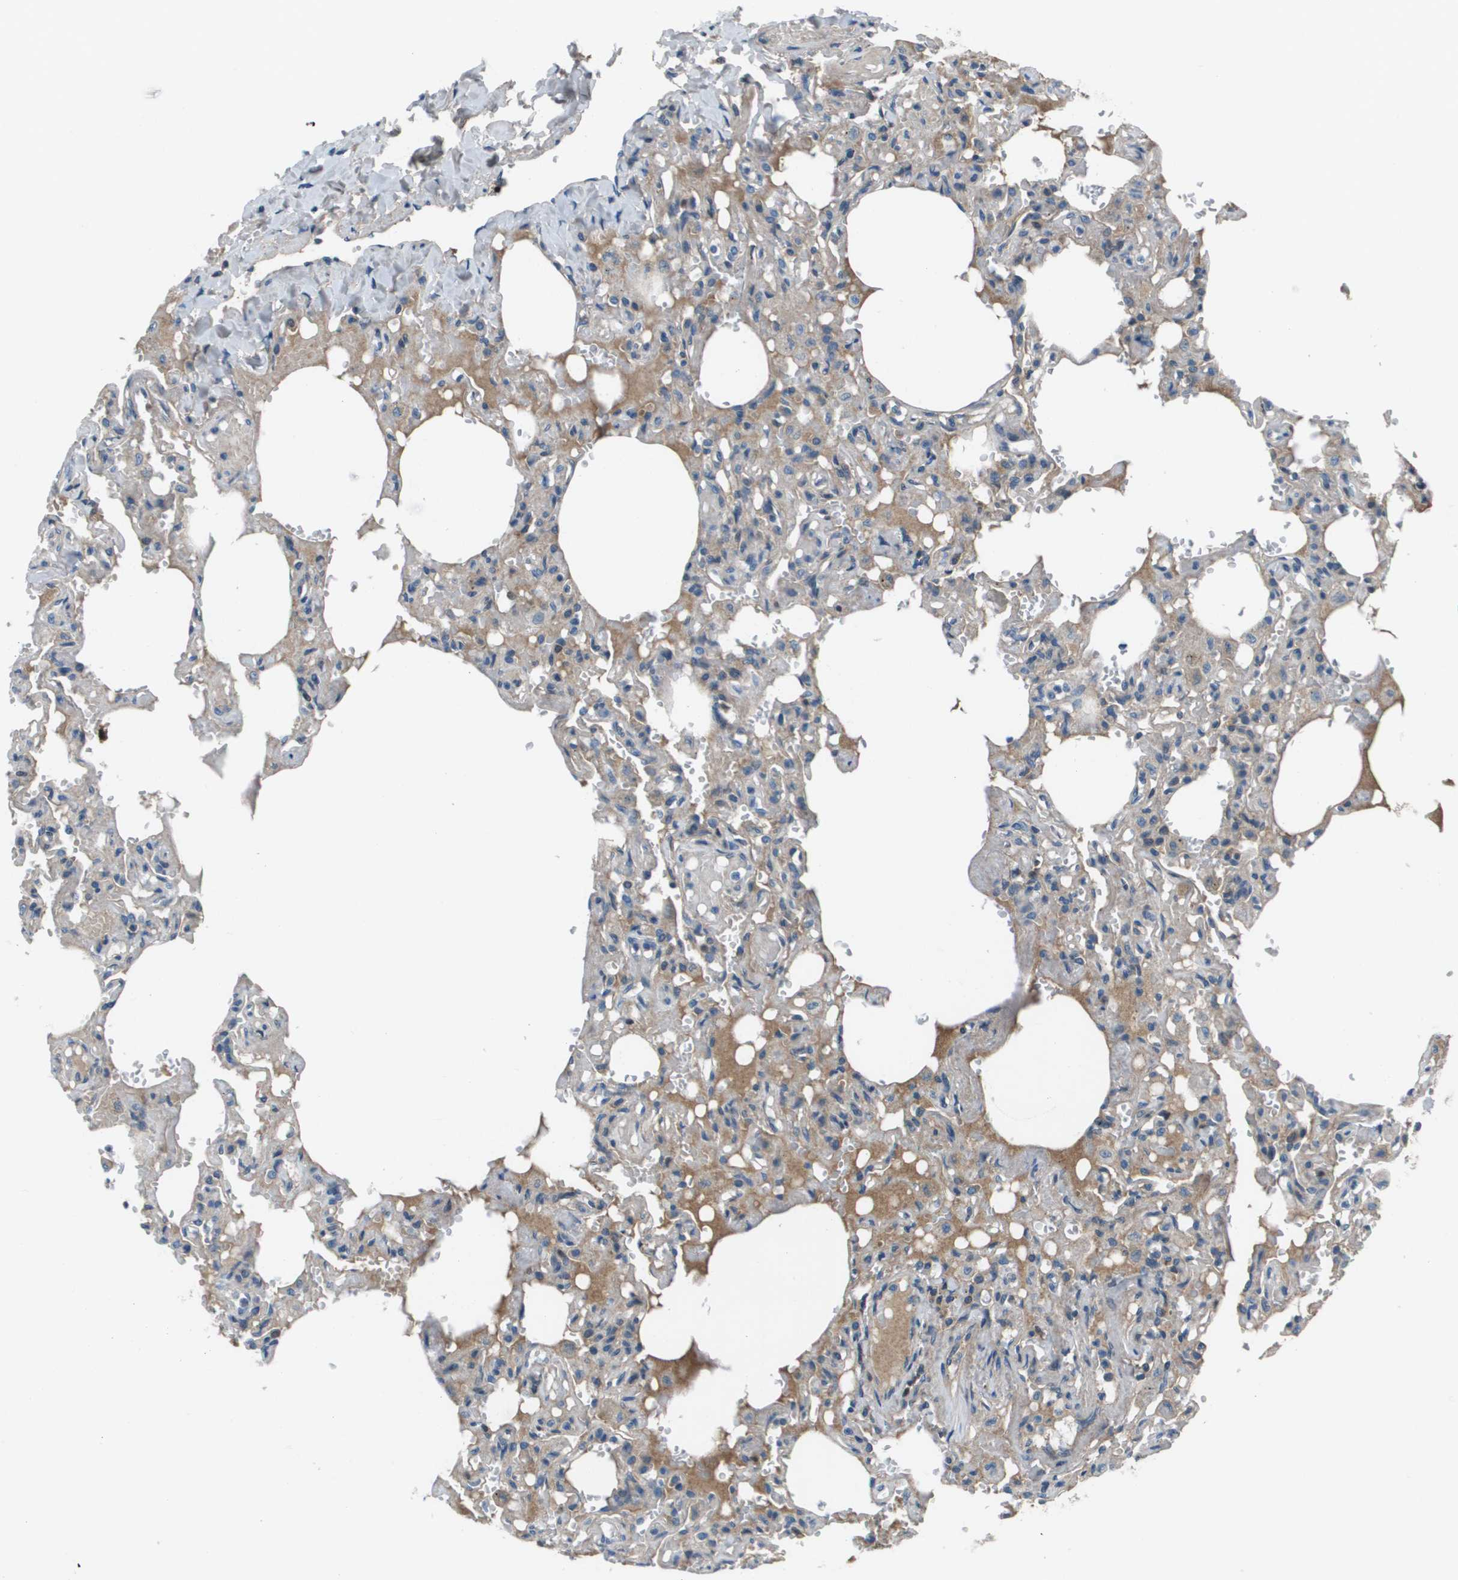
{"staining": {"intensity": "weak", "quantity": "25%-75%", "location": "cytoplasmic/membranous"}, "tissue": "lung", "cell_type": "Alveolar cells", "image_type": "normal", "snomed": [{"axis": "morphology", "description": "Normal tissue, NOS"}, {"axis": "topography", "description": "Lung"}], "caption": "Protein expression by immunohistochemistry displays weak cytoplasmic/membranous positivity in approximately 25%-75% of alveolar cells in benign lung.", "gene": "PCOLCE", "patient": {"sex": "male", "age": 21}}